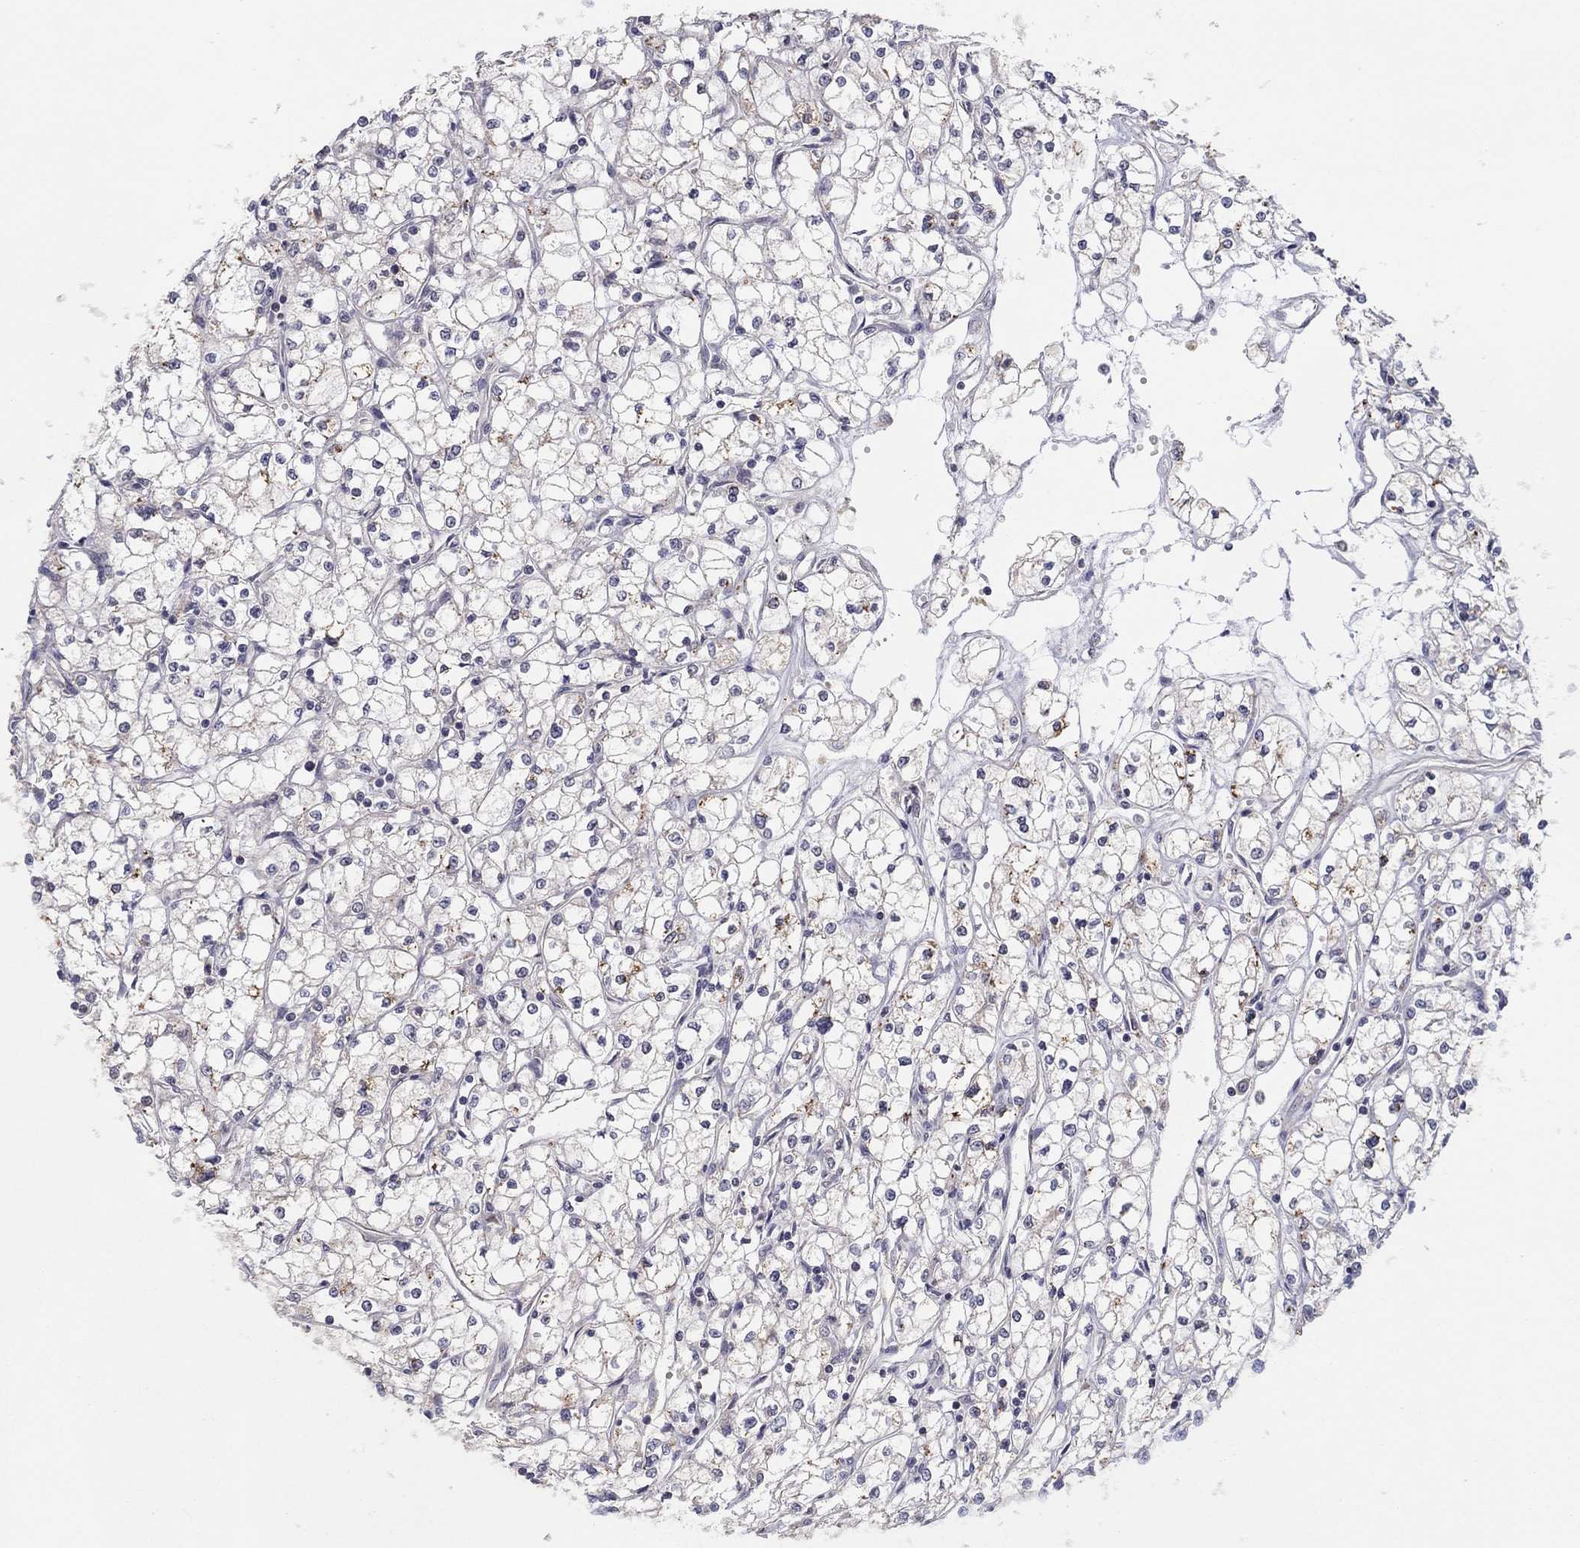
{"staining": {"intensity": "negative", "quantity": "none", "location": "none"}, "tissue": "renal cancer", "cell_type": "Tumor cells", "image_type": "cancer", "snomed": [{"axis": "morphology", "description": "Adenocarcinoma, NOS"}, {"axis": "topography", "description": "Kidney"}], "caption": "This is an immunohistochemistry (IHC) photomicrograph of renal adenocarcinoma. There is no expression in tumor cells.", "gene": "CRACDL", "patient": {"sex": "male", "age": 67}}